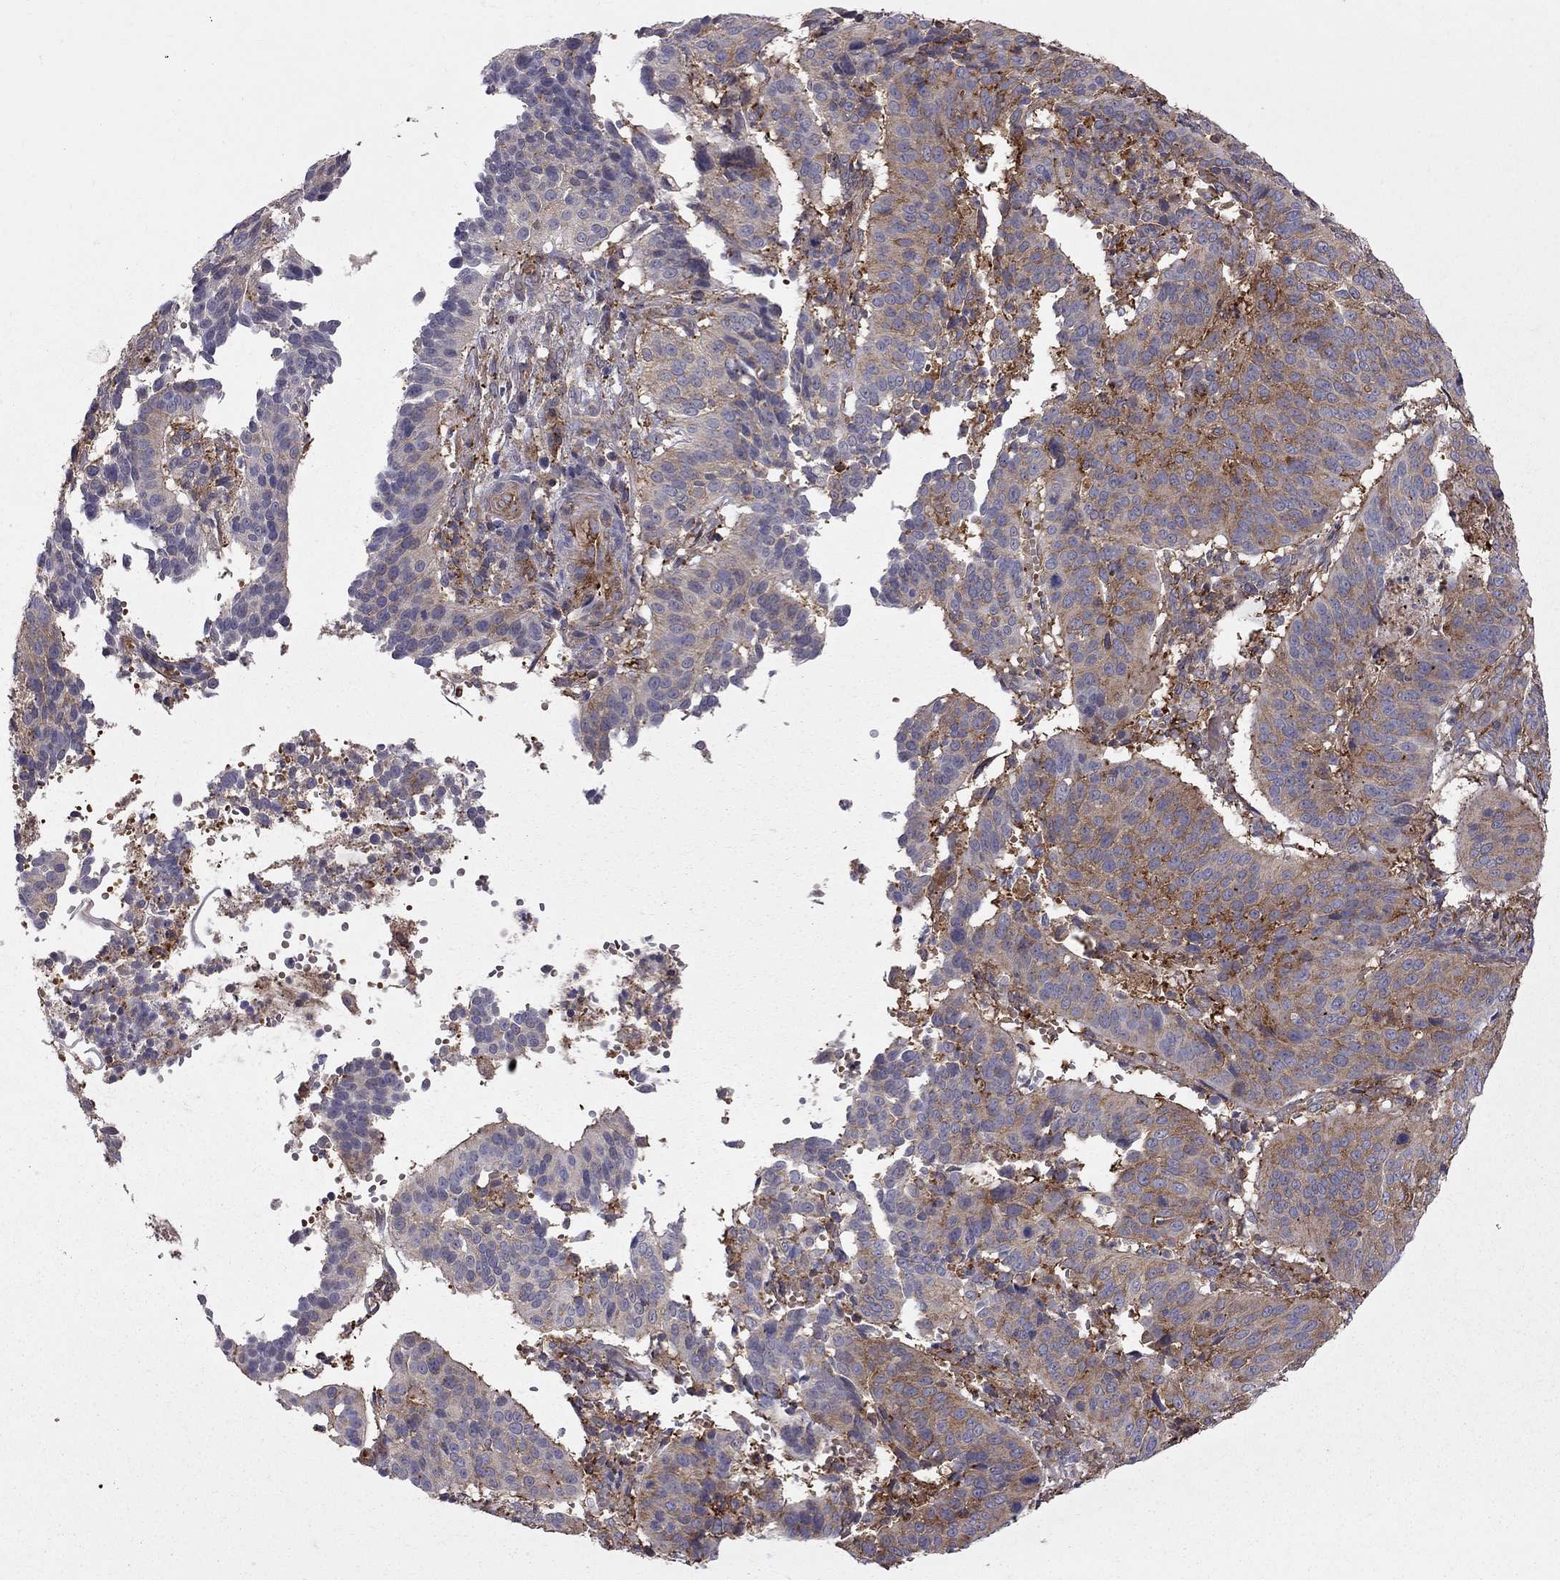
{"staining": {"intensity": "moderate", "quantity": "25%-75%", "location": "cytoplasmic/membranous"}, "tissue": "cervical cancer", "cell_type": "Tumor cells", "image_type": "cancer", "snomed": [{"axis": "morphology", "description": "Normal tissue, NOS"}, {"axis": "morphology", "description": "Squamous cell carcinoma, NOS"}, {"axis": "topography", "description": "Cervix"}], "caption": "Tumor cells demonstrate medium levels of moderate cytoplasmic/membranous positivity in approximately 25%-75% of cells in squamous cell carcinoma (cervical). (DAB IHC, brown staining for protein, blue staining for nuclei).", "gene": "EIF4E3", "patient": {"sex": "female", "age": 39}}